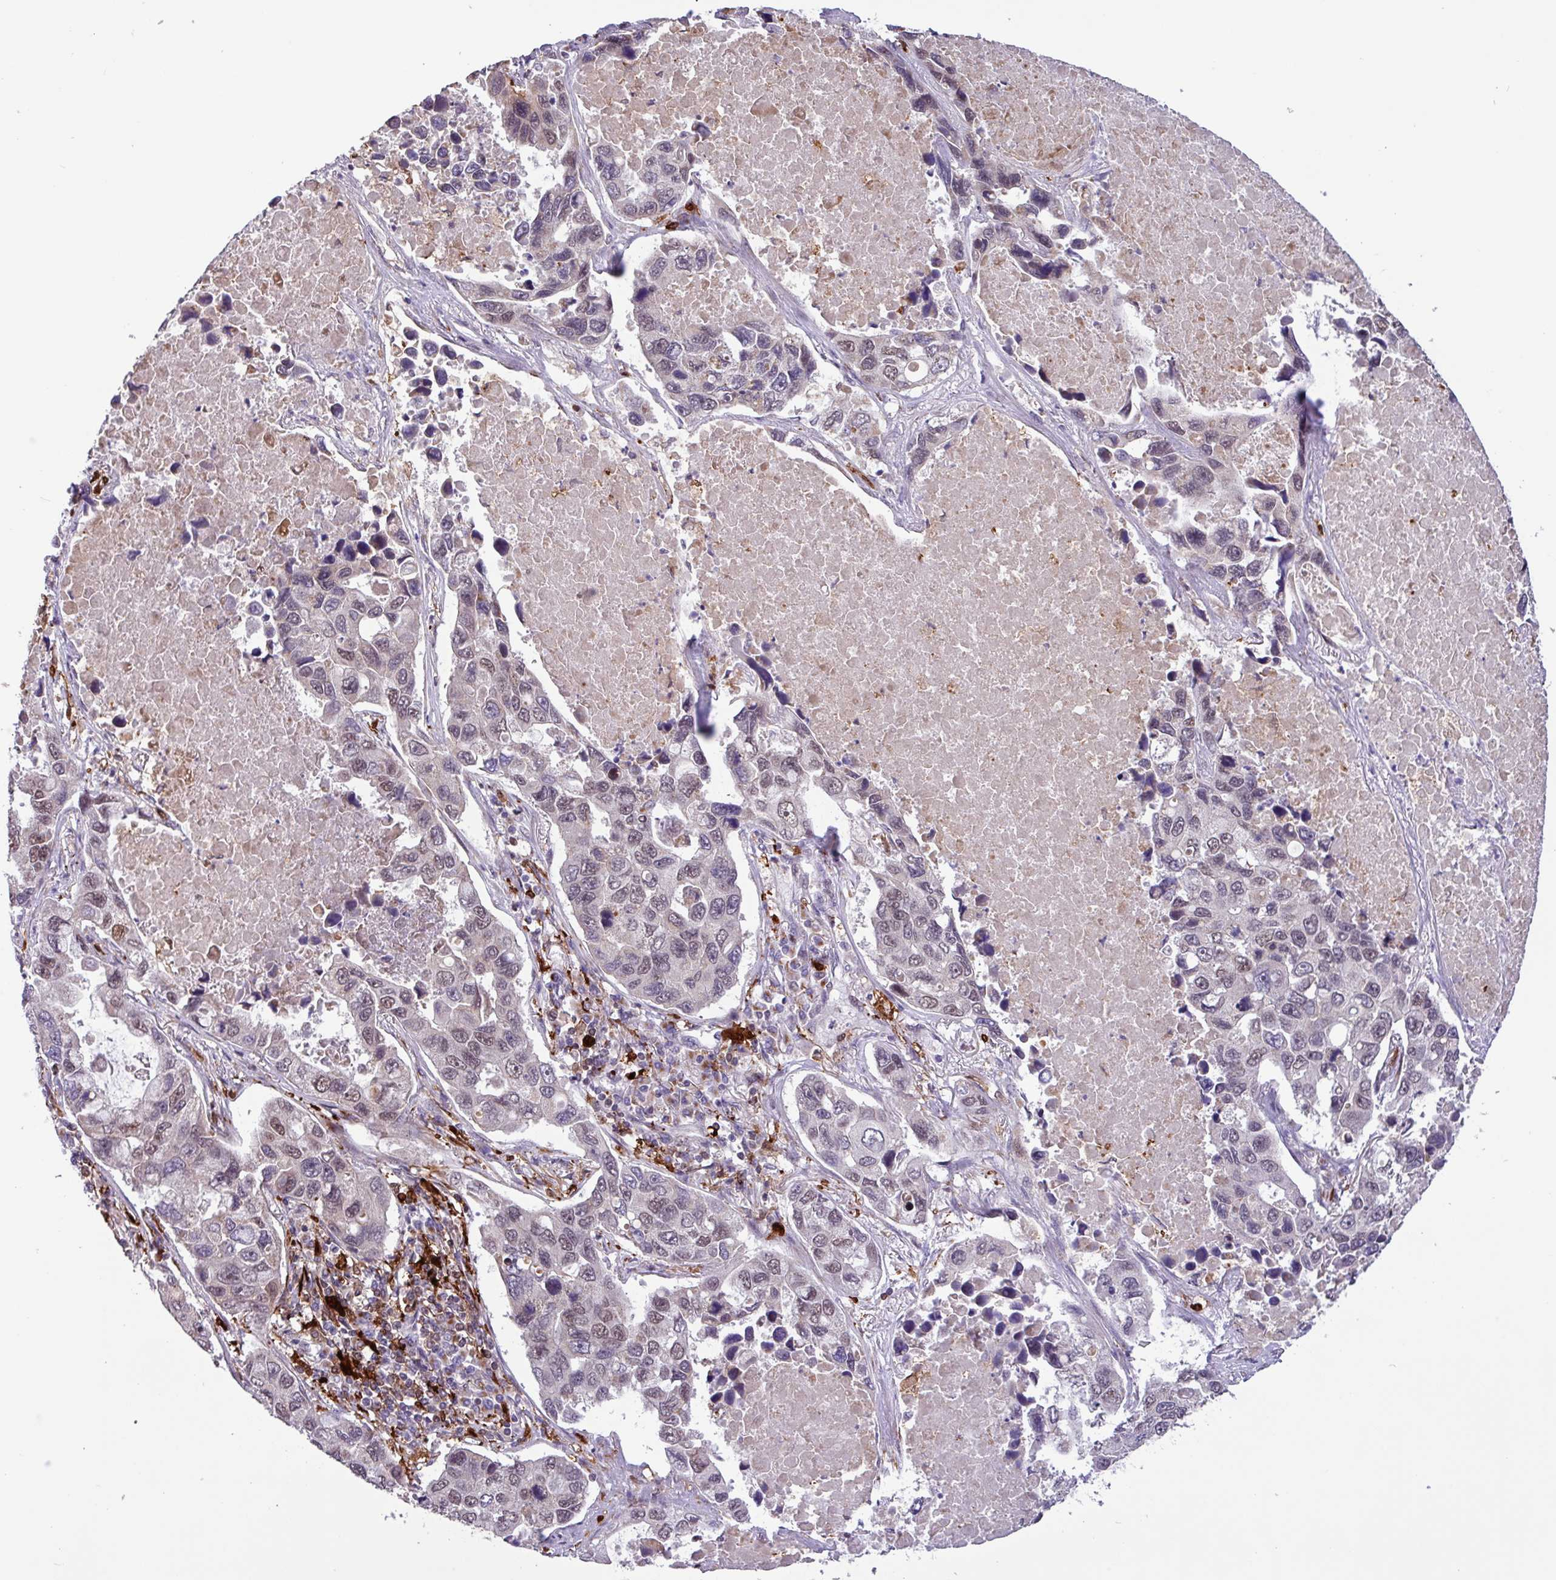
{"staining": {"intensity": "weak", "quantity": "25%-75%", "location": "nuclear"}, "tissue": "lung cancer", "cell_type": "Tumor cells", "image_type": "cancer", "snomed": [{"axis": "morphology", "description": "Adenocarcinoma, NOS"}, {"axis": "topography", "description": "Lung"}], "caption": "Immunohistochemistry (IHC) of human lung cancer (adenocarcinoma) exhibits low levels of weak nuclear expression in approximately 25%-75% of tumor cells.", "gene": "BRD3", "patient": {"sex": "male", "age": 64}}